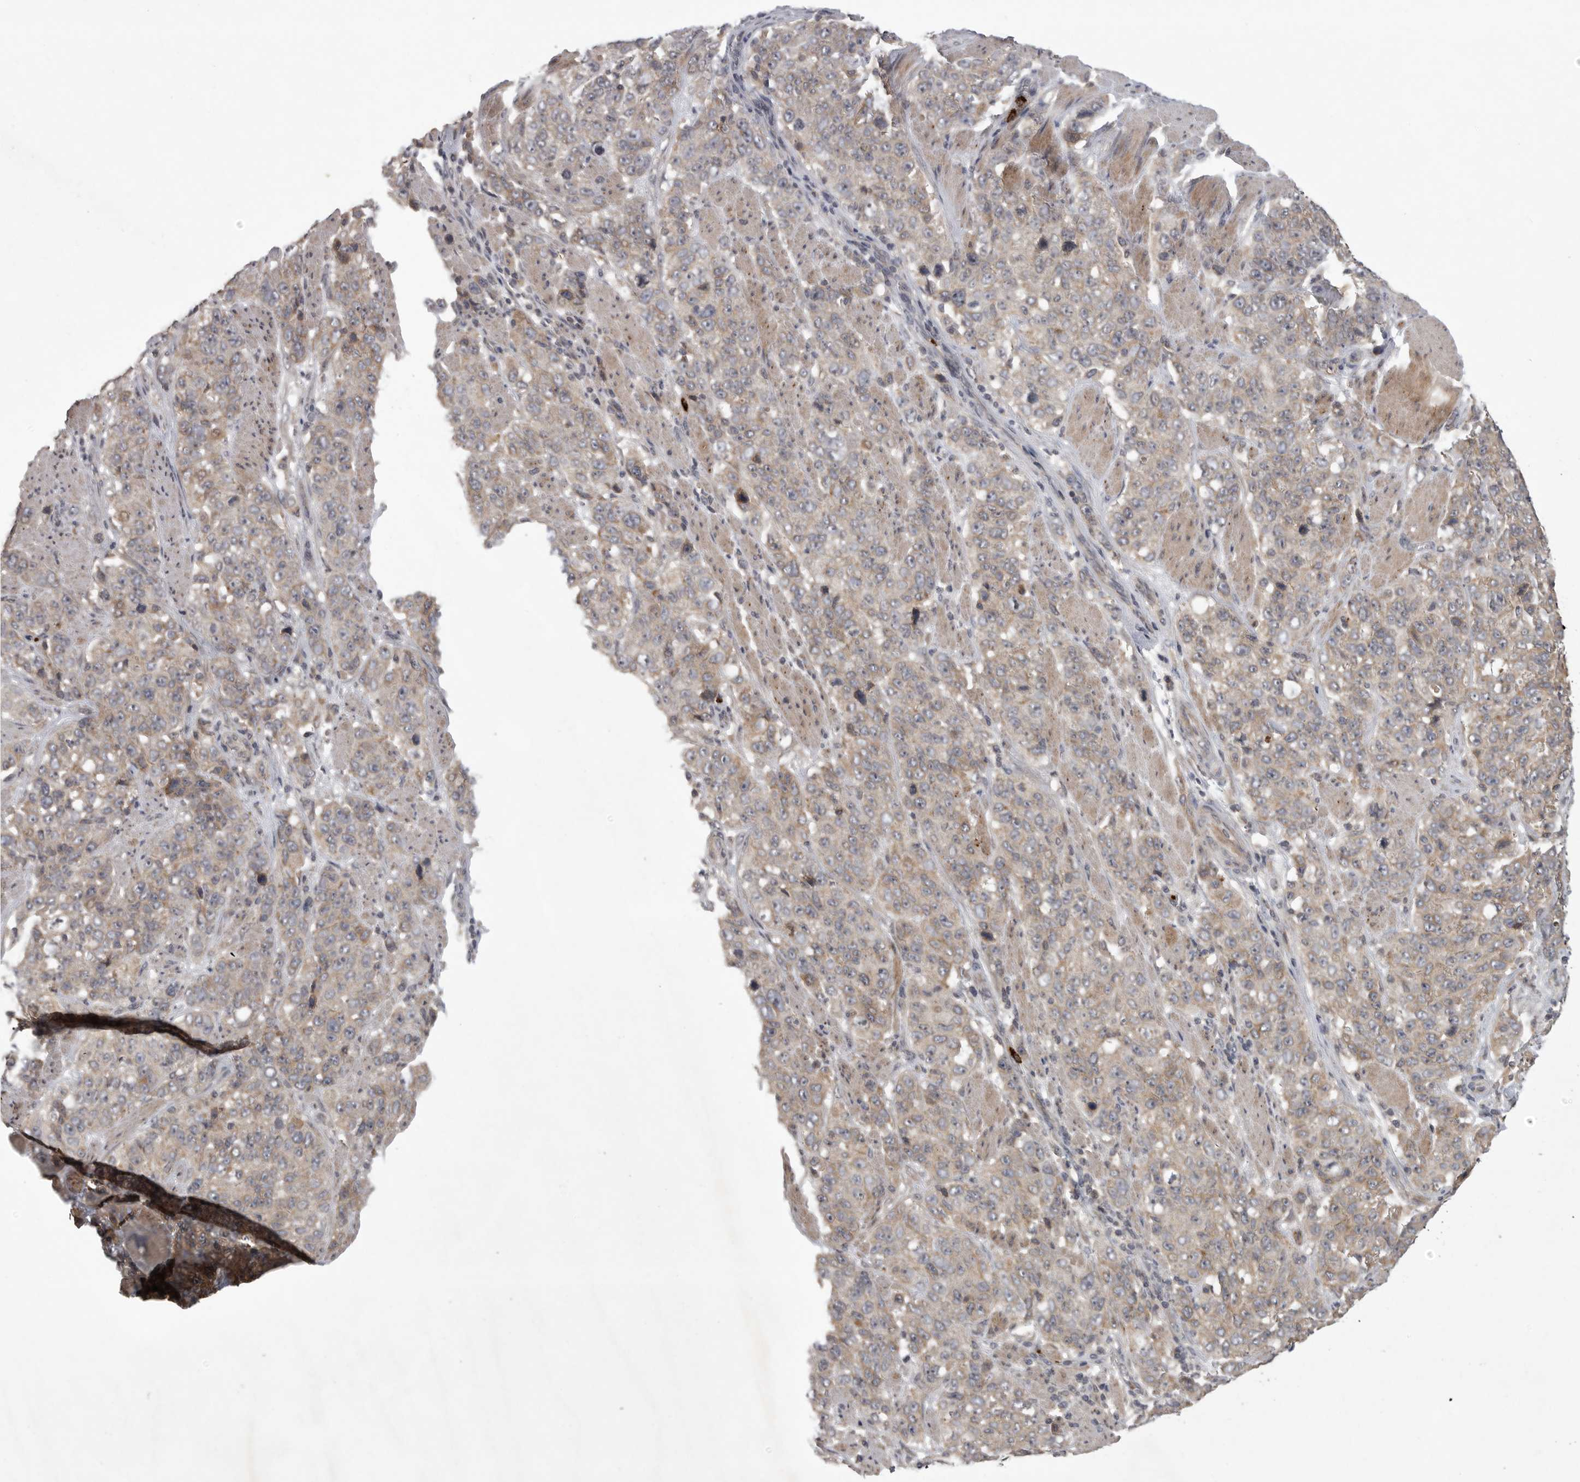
{"staining": {"intensity": "weak", "quantity": "<25%", "location": "cytoplasmic/membranous"}, "tissue": "stomach cancer", "cell_type": "Tumor cells", "image_type": "cancer", "snomed": [{"axis": "morphology", "description": "Adenocarcinoma, NOS"}, {"axis": "topography", "description": "Stomach"}], "caption": "Tumor cells are negative for brown protein staining in stomach cancer (adenocarcinoma).", "gene": "UBE3D", "patient": {"sex": "male", "age": 48}}